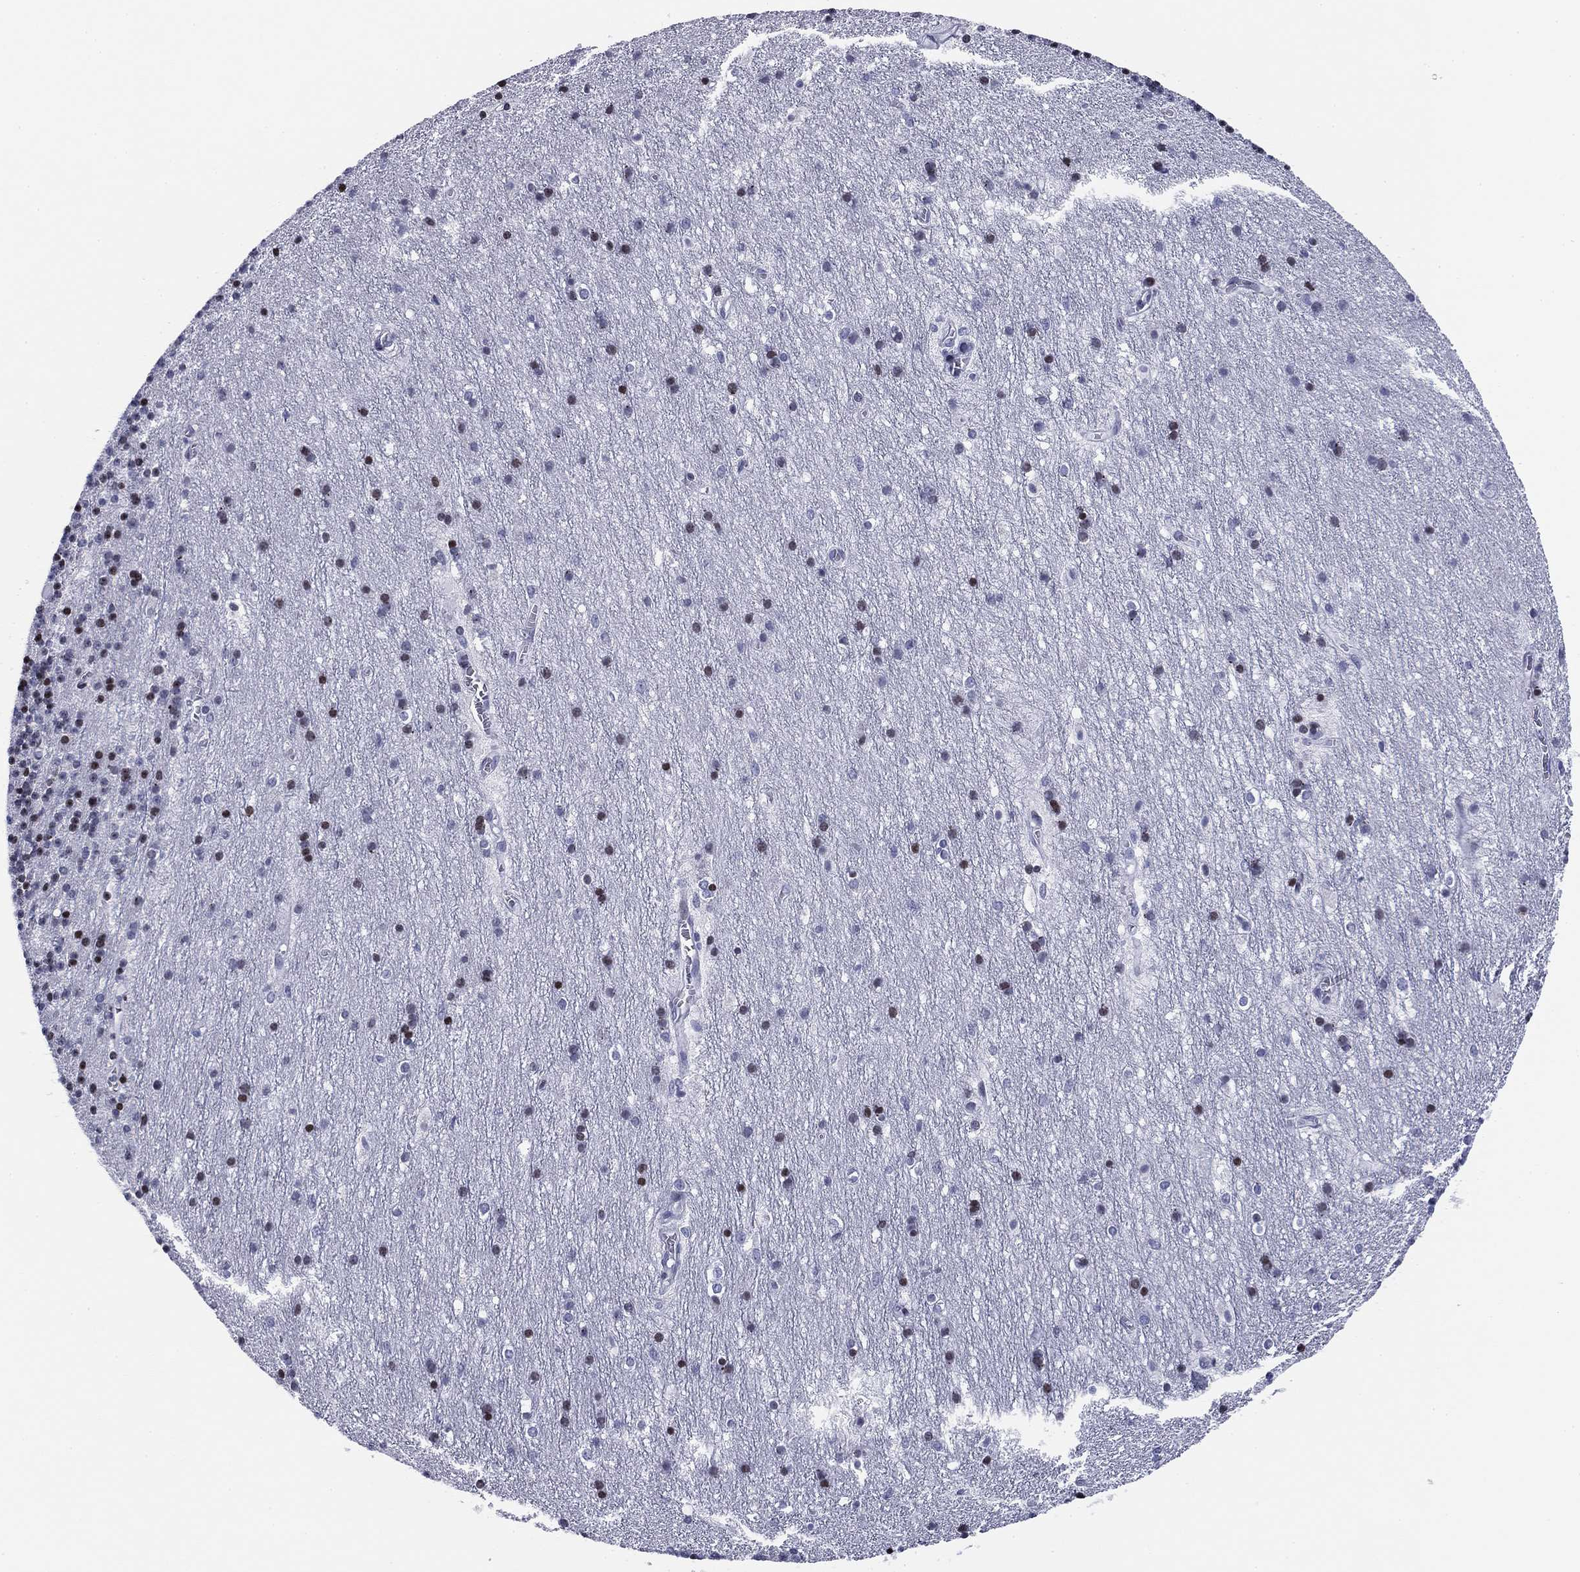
{"staining": {"intensity": "moderate", "quantity": "<25%", "location": "nuclear"}, "tissue": "cerebellum", "cell_type": "Cells in granular layer", "image_type": "normal", "snomed": [{"axis": "morphology", "description": "Normal tissue, NOS"}, {"axis": "topography", "description": "Cerebellum"}], "caption": "Moderate nuclear protein expression is identified in approximately <25% of cells in granular layer in cerebellum. The staining is performed using DAB (3,3'-diaminobenzidine) brown chromogen to label protein expression. The nuclei are counter-stained blue using hematoxylin.", "gene": "CCDC144A", "patient": {"sex": "male", "age": 70}}